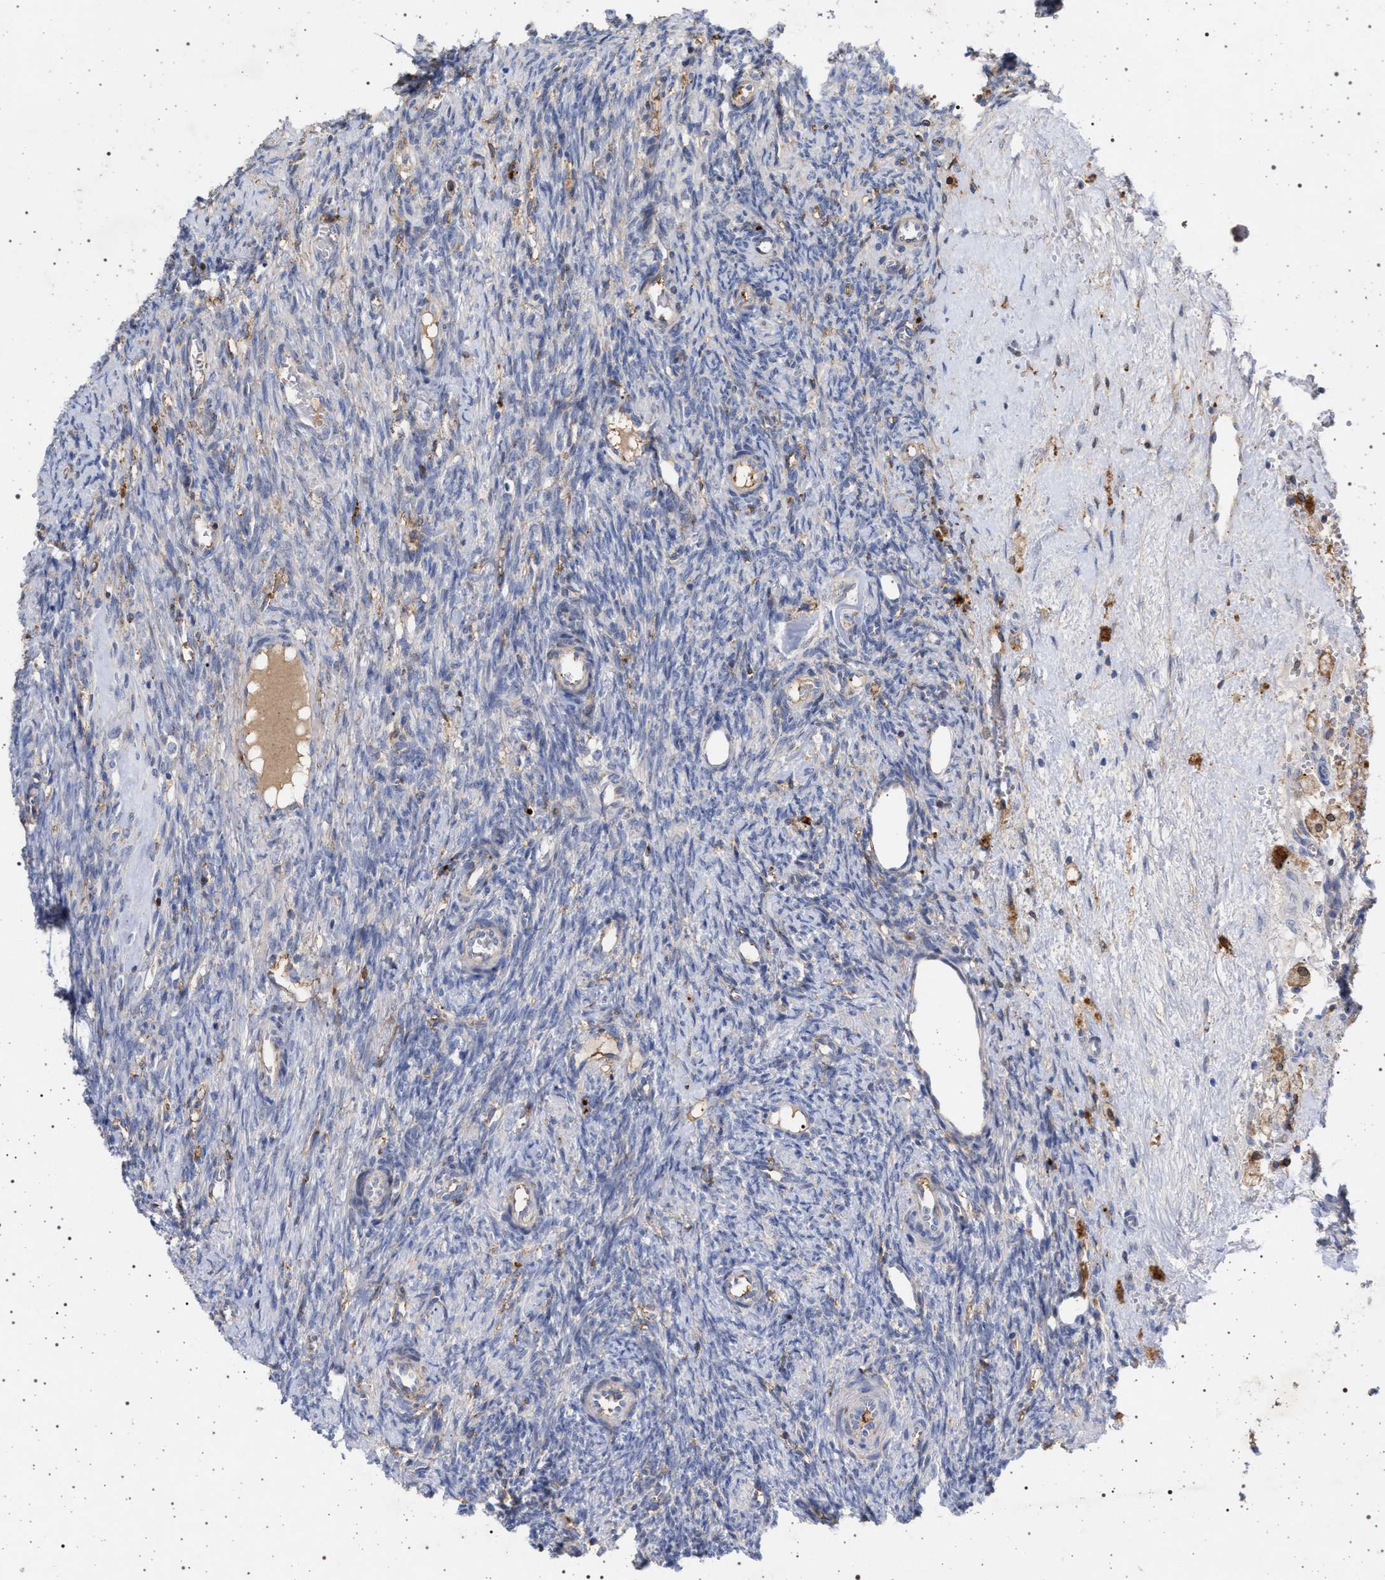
{"staining": {"intensity": "weak", "quantity": "<25%", "location": "cytoplasmic/membranous"}, "tissue": "ovary", "cell_type": "Follicle cells", "image_type": "normal", "snomed": [{"axis": "morphology", "description": "Normal tissue, NOS"}, {"axis": "topography", "description": "Ovary"}], "caption": "Micrograph shows no protein staining in follicle cells of normal ovary.", "gene": "PLG", "patient": {"sex": "female", "age": 41}}